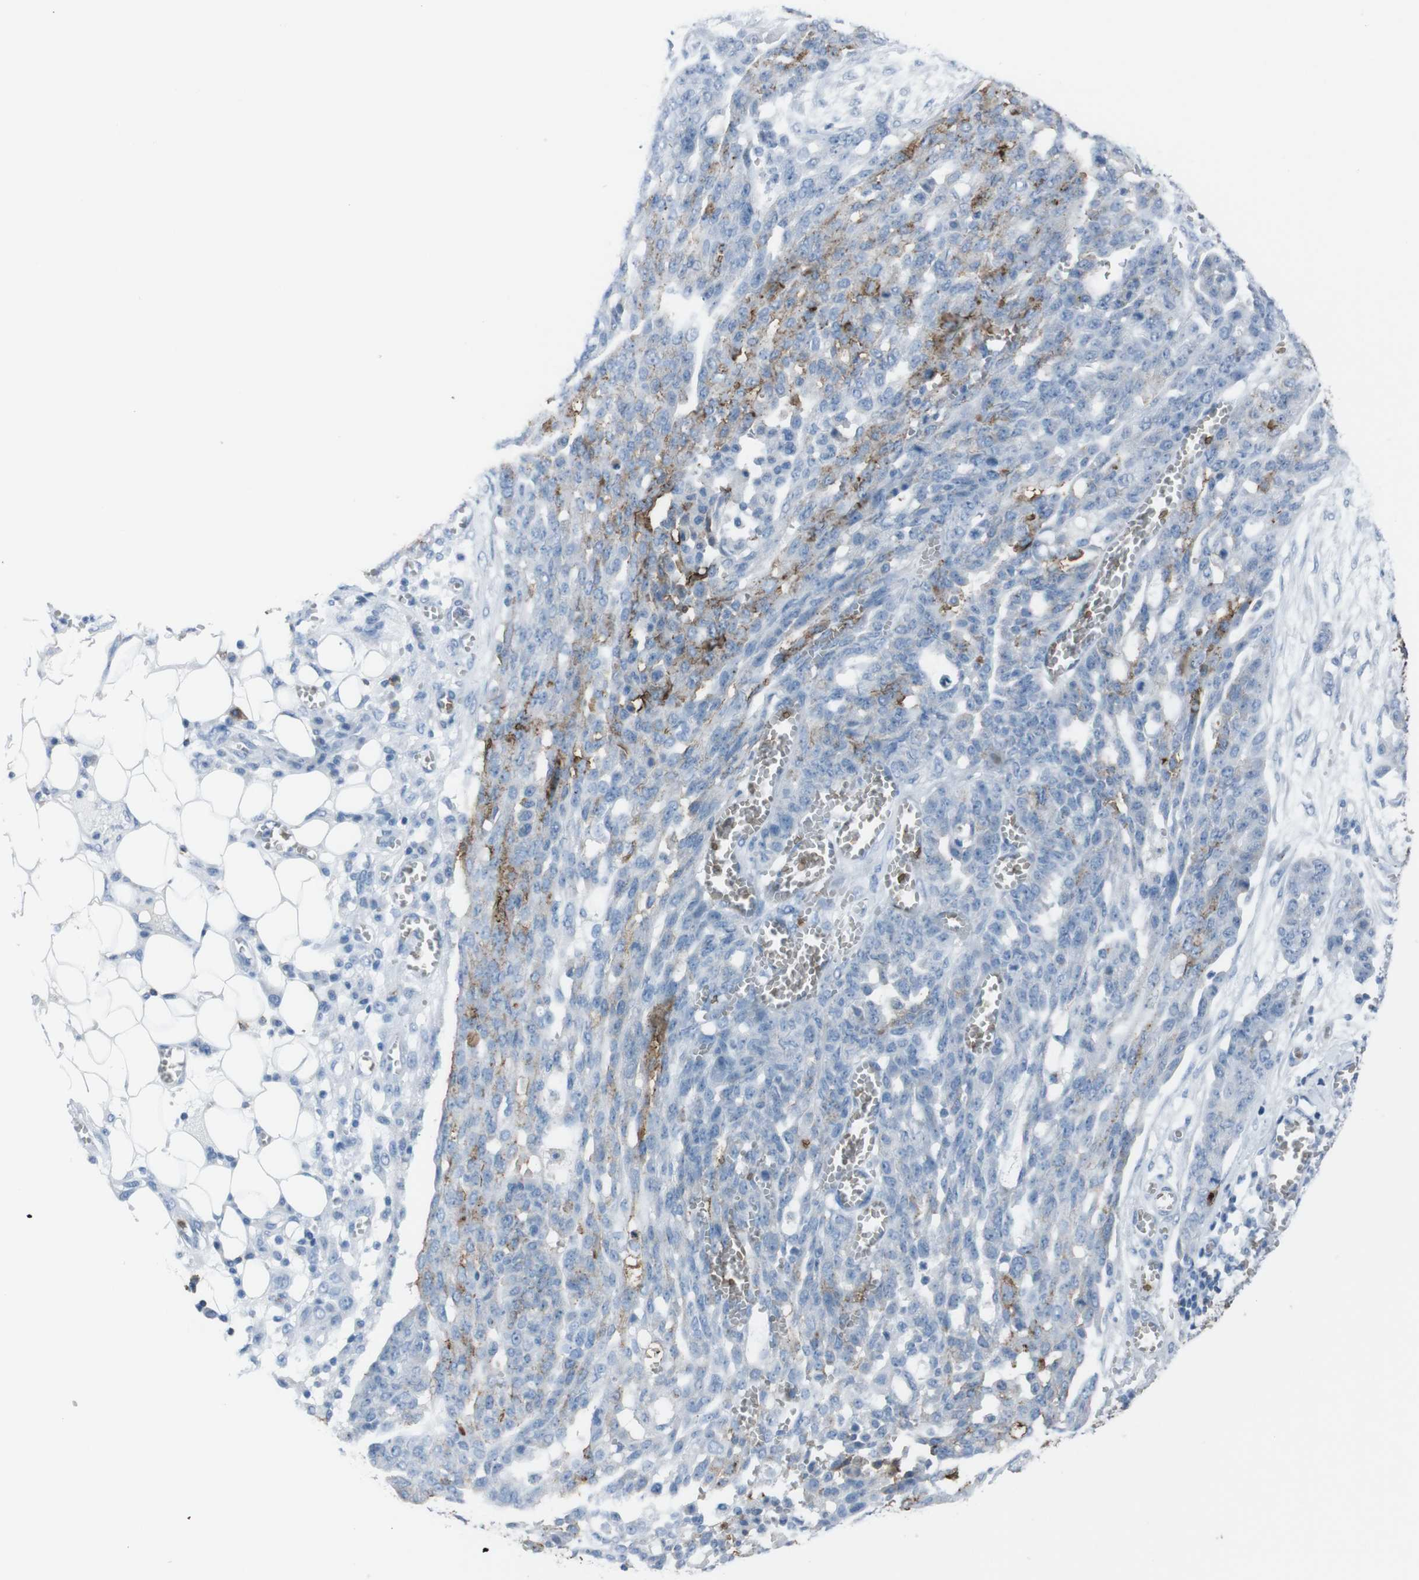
{"staining": {"intensity": "moderate", "quantity": "25%-75%", "location": "cytoplasmic/membranous"}, "tissue": "ovarian cancer", "cell_type": "Tumor cells", "image_type": "cancer", "snomed": [{"axis": "morphology", "description": "Cystadenocarcinoma, serous, NOS"}, {"axis": "topography", "description": "Soft tissue"}, {"axis": "topography", "description": "Ovary"}], "caption": "IHC of human ovarian serous cystadenocarcinoma reveals medium levels of moderate cytoplasmic/membranous positivity in approximately 25%-75% of tumor cells.", "gene": "ST6GAL1", "patient": {"sex": "female", "age": 57}}